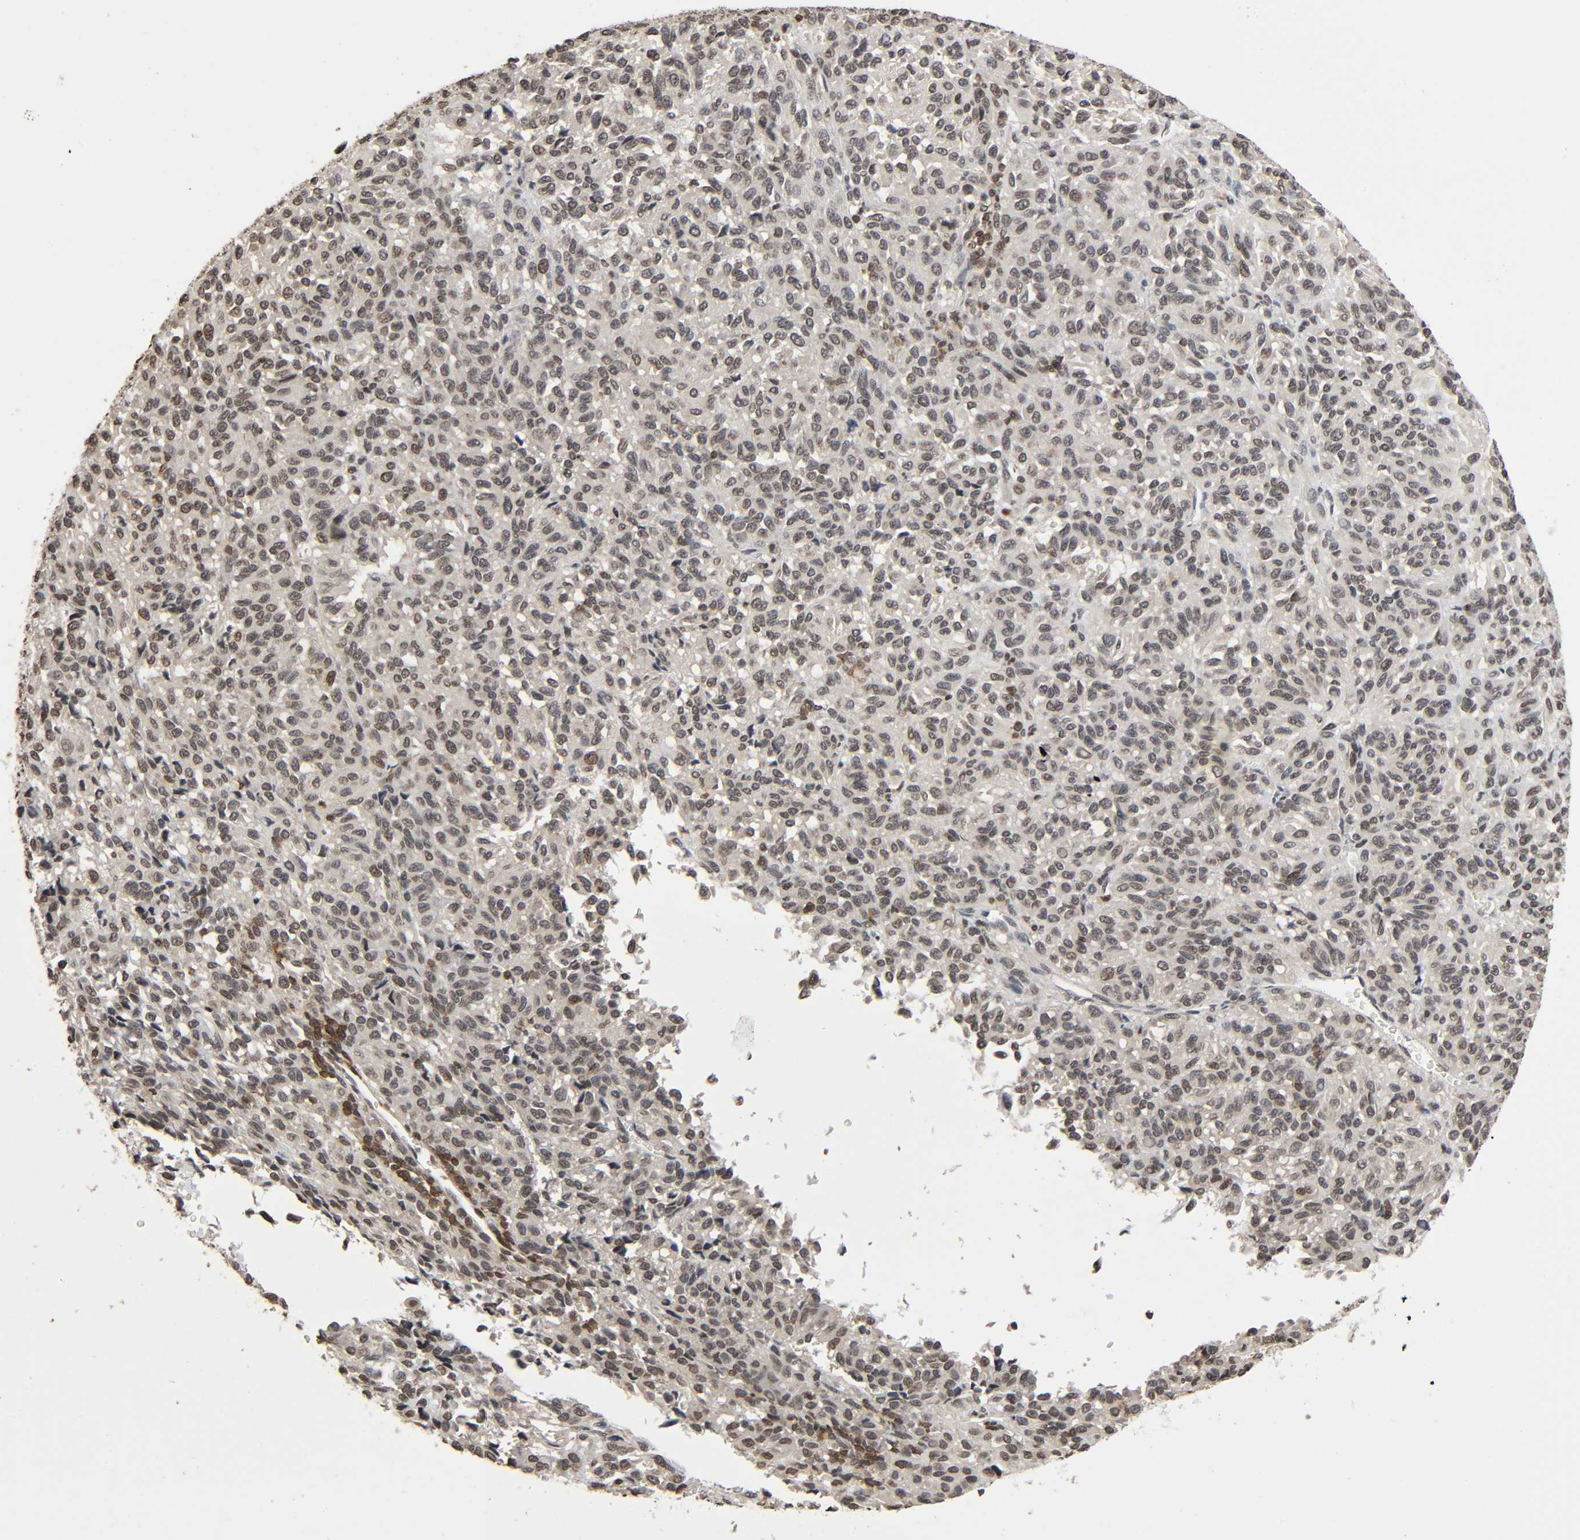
{"staining": {"intensity": "weak", "quantity": "25%-75%", "location": "nuclear"}, "tissue": "melanoma", "cell_type": "Tumor cells", "image_type": "cancer", "snomed": [{"axis": "morphology", "description": "Malignant melanoma, Metastatic site"}, {"axis": "topography", "description": "Lung"}], "caption": "Human melanoma stained for a protein (brown) exhibits weak nuclear positive staining in approximately 25%-75% of tumor cells.", "gene": "STK4", "patient": {"sex": "male", "age": 64}}